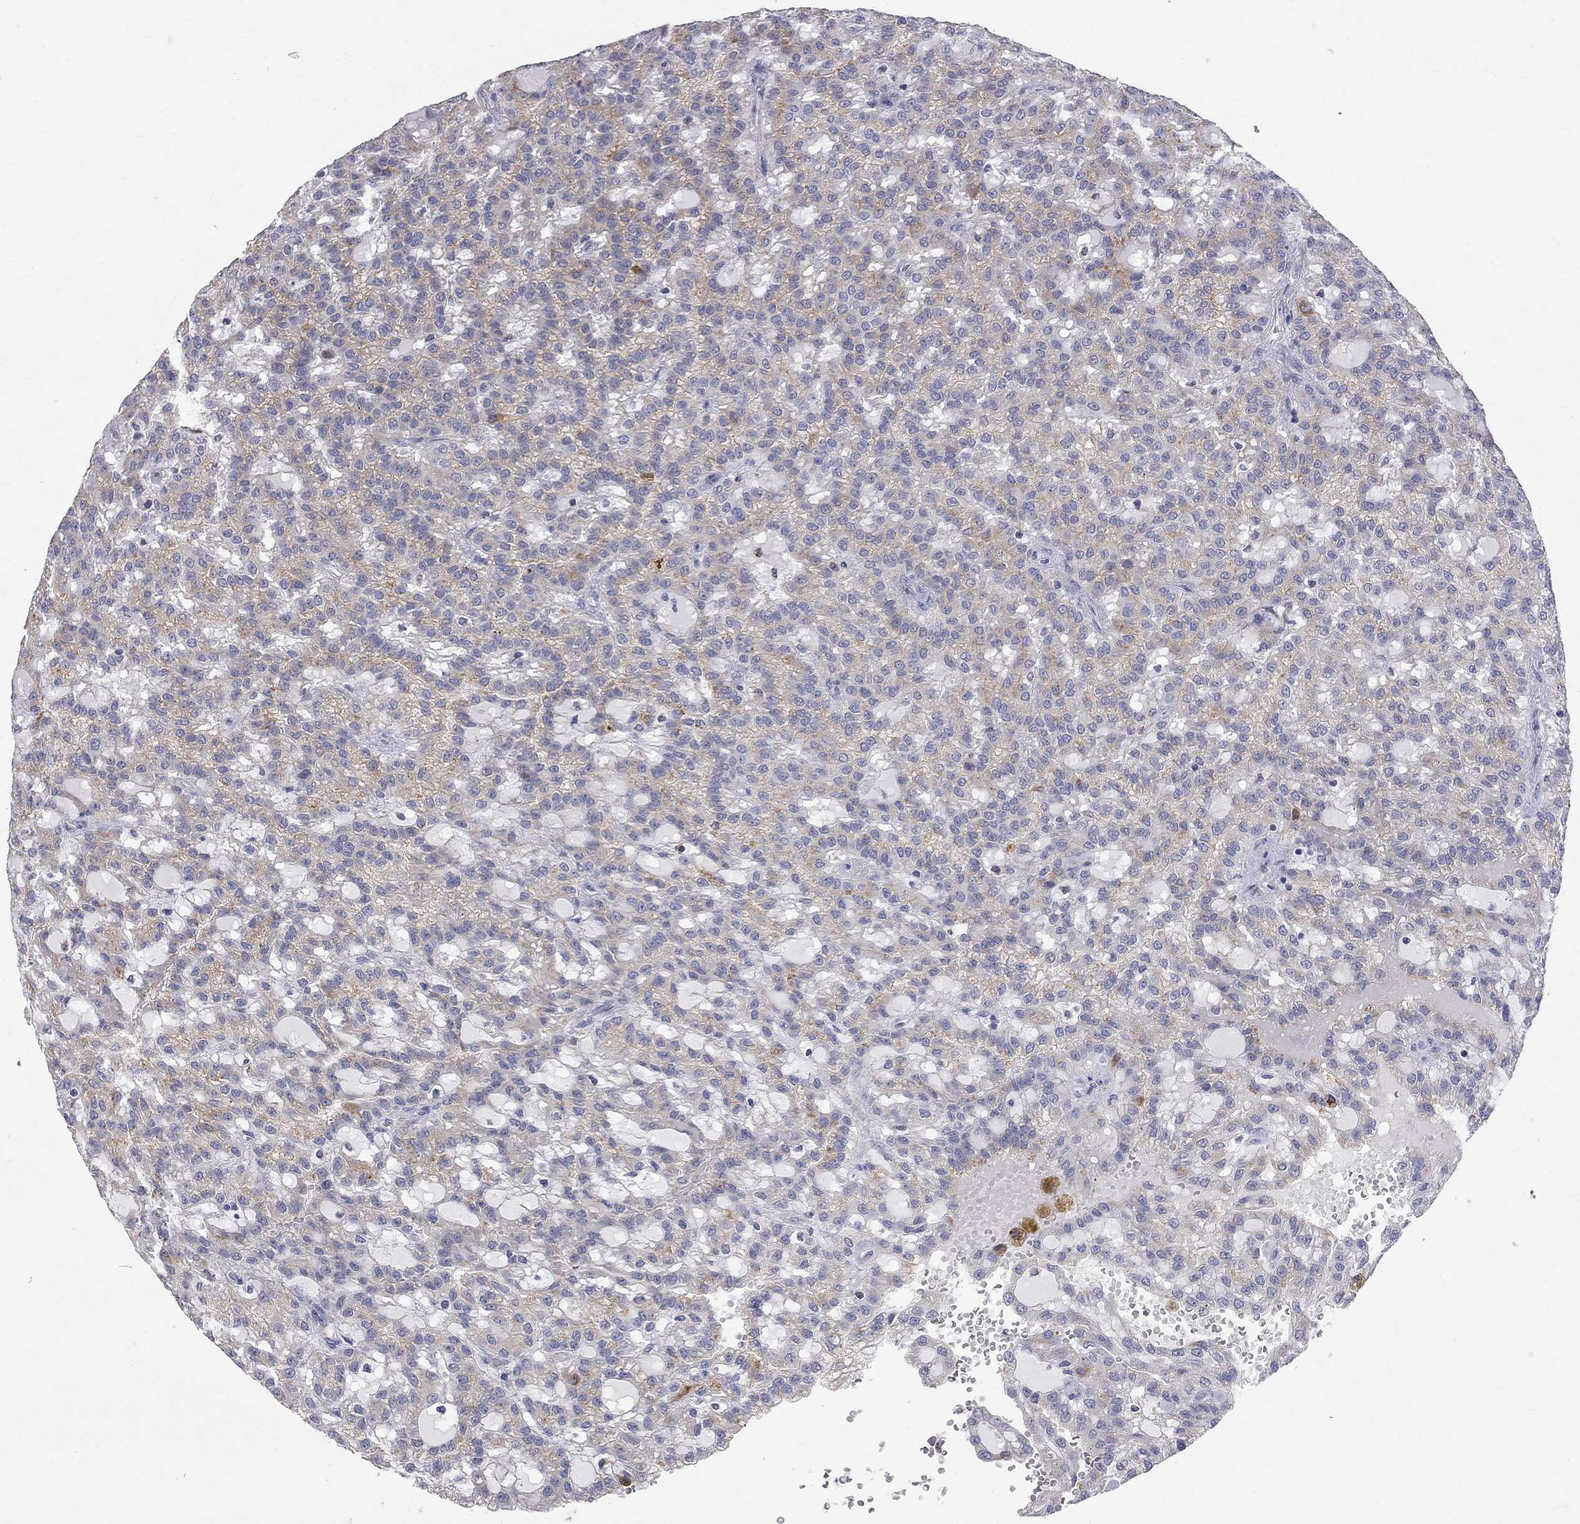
{"staining": {"intensity": "weak", "quantity": "<25%", "location": "cytoplasmic/membranous"}, "tissue": "renal cancer", "cell_type": "Tumor cells", "image_type": "cancer", "snomed": [{"axis": "morphology", "description": "Adenocarcinoma, NOS"}, {"axis": "topography", "description": "Kidney"}], "caption": "Immunohistochemistry (IHC) photomicrograph of neoplastic tissue: renal adenocarcinoma stained with DAB (3,3'-diaminobenzidine) reveals no significant protein expression in tumor cells.", "gene": "ACSL1", "patient": {"sex": "male", "age": 63}}